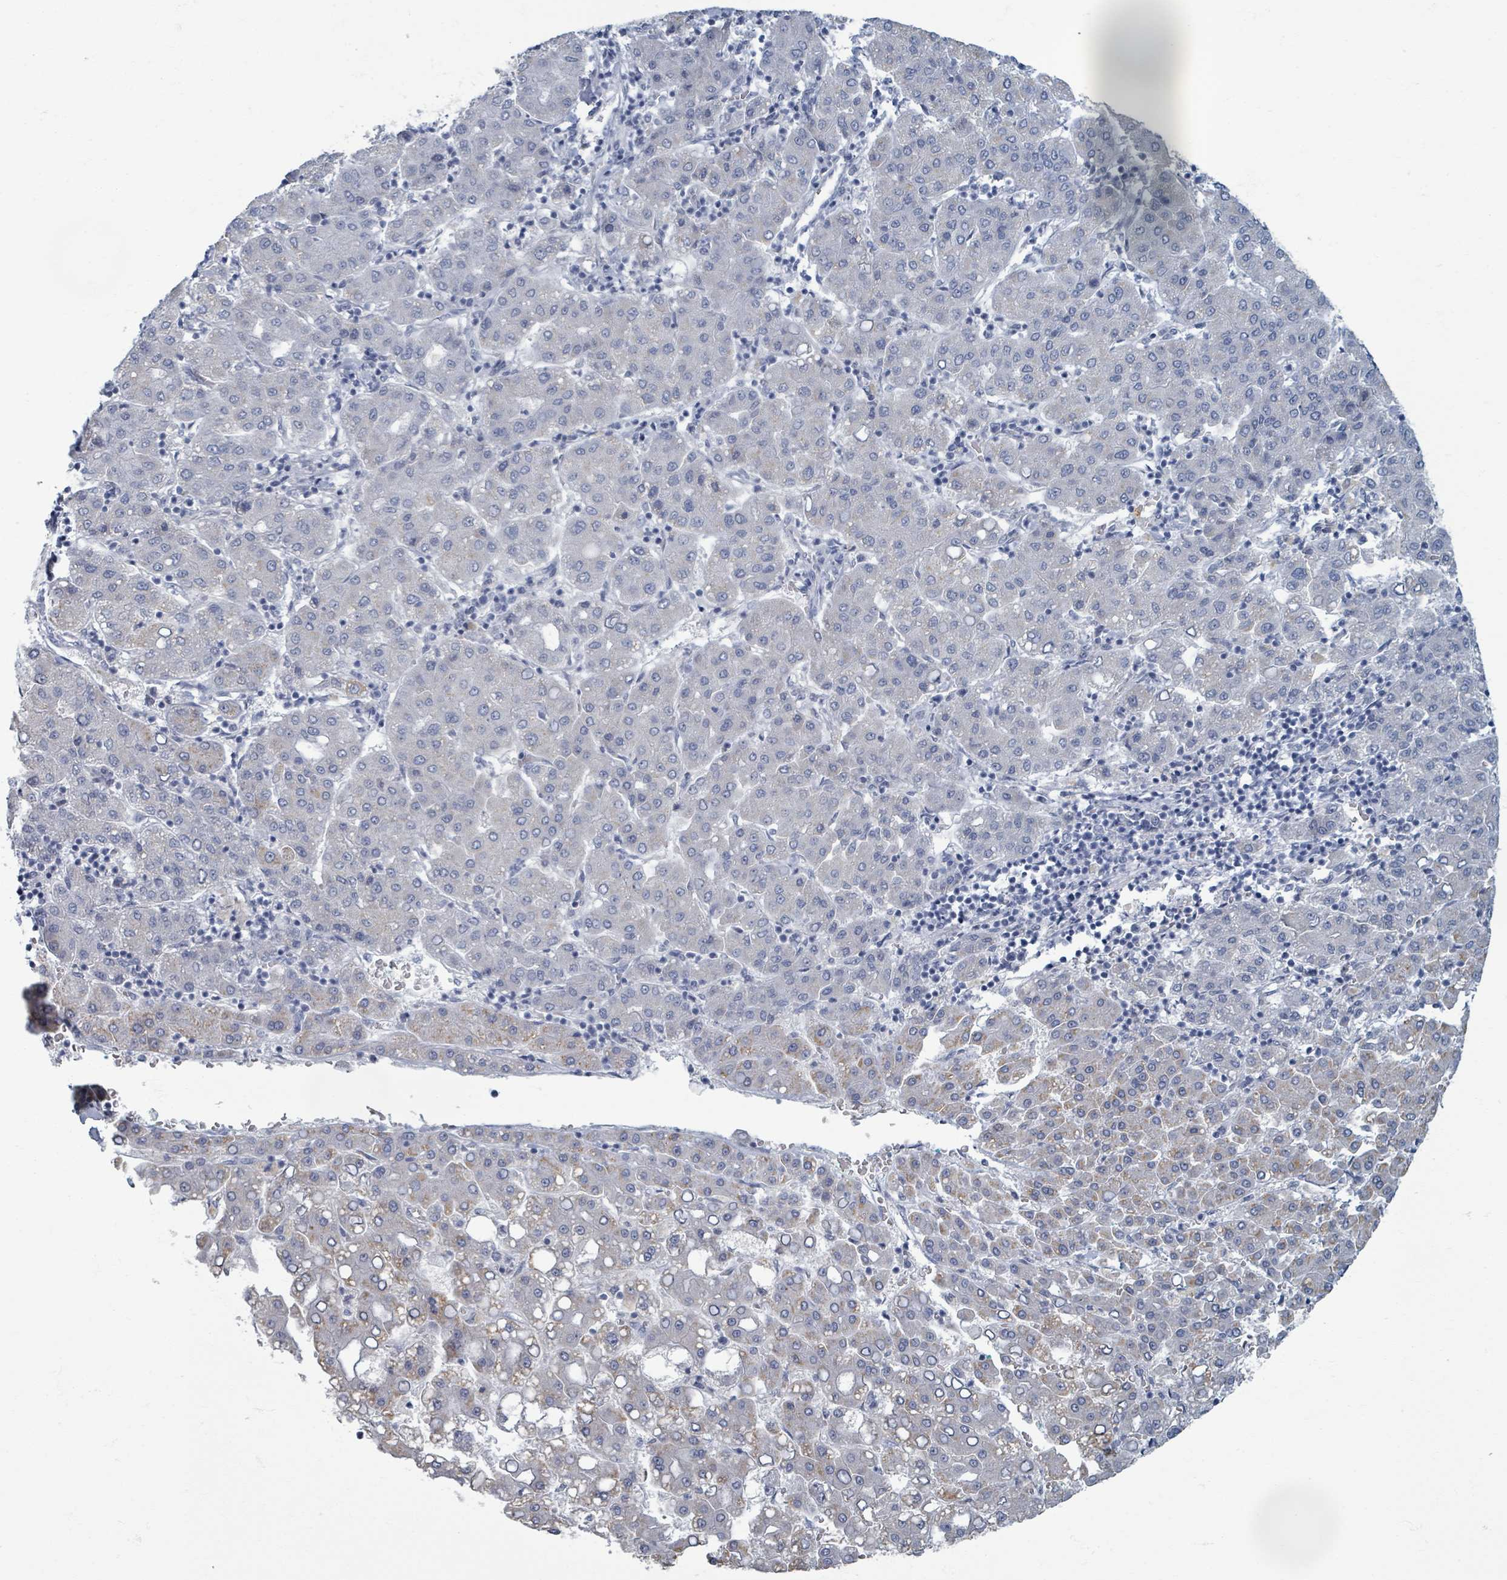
{"staining": {"intensity": "weak", "quantity": "<25%", "location": "cytoplasmic/membranous"}, "tissue": "liver cancer", "cell_type": "Tumor cells", "image_type": "cancer", "snomed": [{"axis": "morphology", "description": "Carcinoma, Hepatocellular, NOS"}, {"axis": "topography", "description": "Liver"}], "caption": "Liver cancer (hepatocellular carcinoma) stained for a protein using IHC displays no positivity tumor cells.", "gene": "WNT11", "patient": {"sex": "male", "age": 65}}